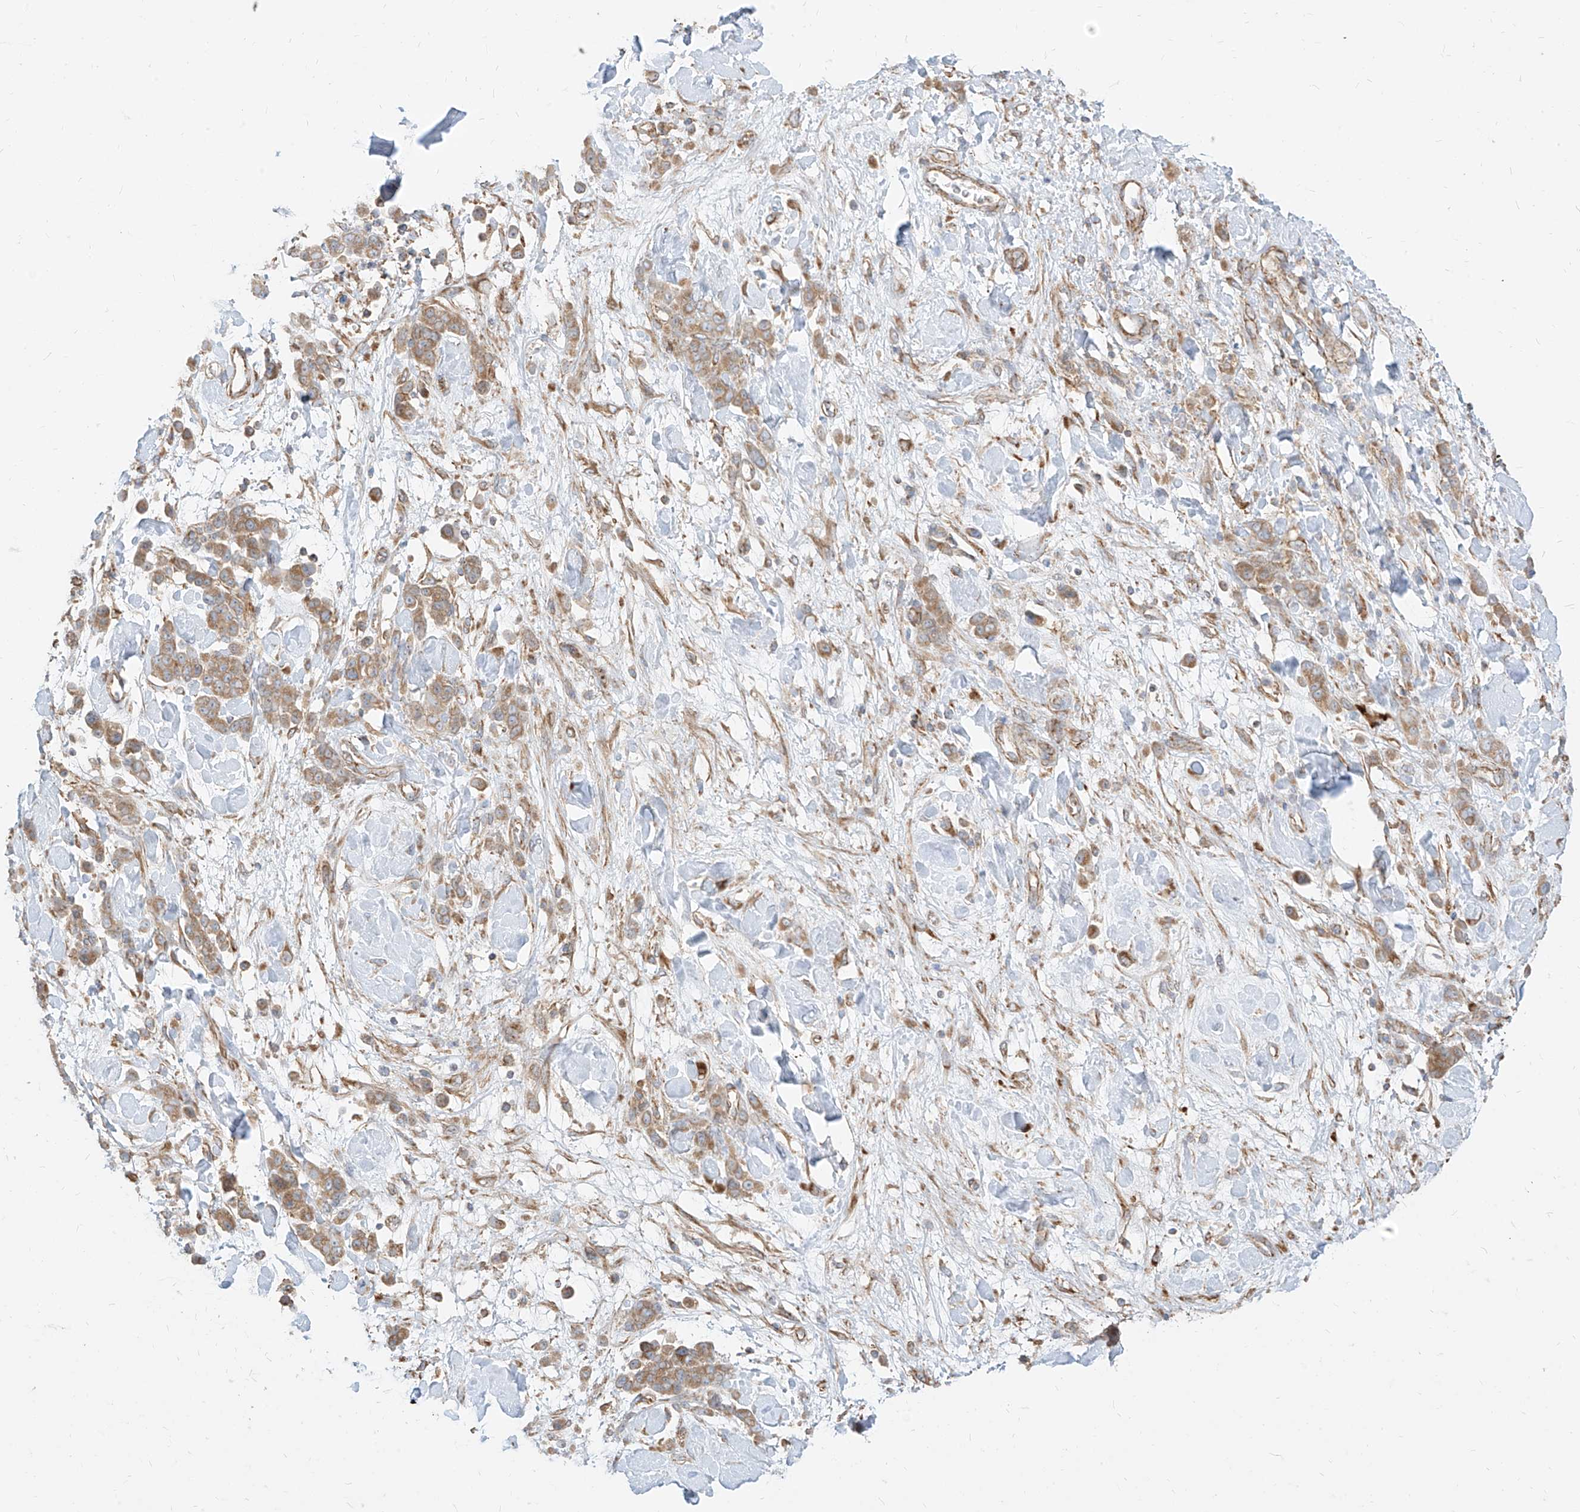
{"staining": {"intensity": "moderate", "quantity": ">75%", "location": "cytoplasmic/membranous"}, "tissue": "stomach cancer", "cell_type": "Tumor cells", "image_type": "cancer", "snomed": [{"axis": "morphology", "description": "Normal tissue, NOS"}, {"axis": "morphology", "description": "Adenocarcinoma, NOS"}, {"axis": "topography", "description": "Stomach"}], "caption": "High-magnification brightfield microscopy of adenocarcinoma (stomach) stained with DAB (3,3'-diaminobenzidine) (brown) and counterstained with hematoxylin (blue). tumor cells exhibit moderate cytoplasmic/membranous staining is seen in approximately>75% of cells.", "gene": "PLCL1", "patient": {"sex": "male", "age": 82}}